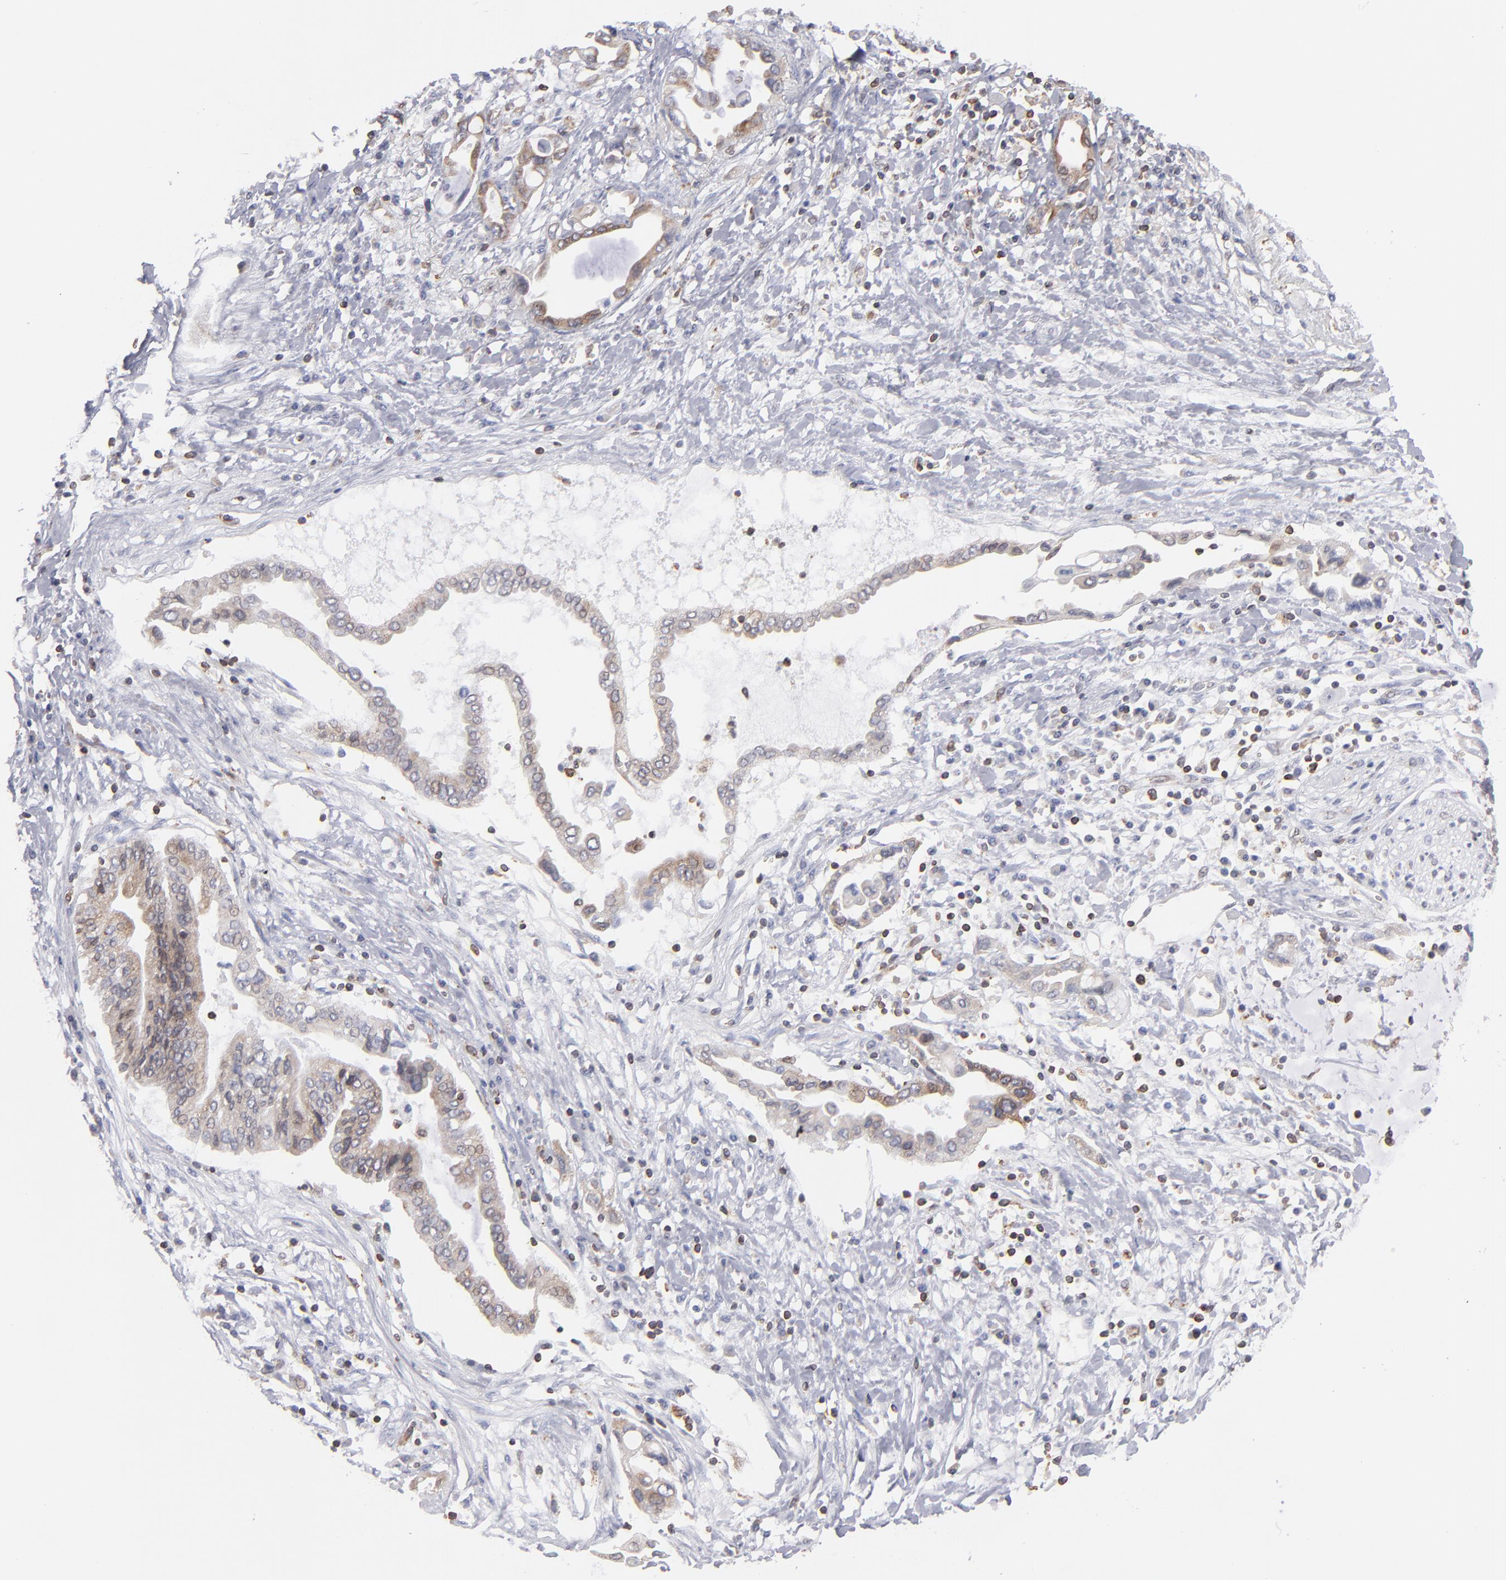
{"staining": {"intensity": "weak", "quantity": "<25%", "location": "cytoplasmic/membranous"}, "tissue": "pancreatic cancer", "cell_type": "Tumor cells", "image_type": "cancer", "snomed": [{"axis": "morphology", "description": "Adenocarcinoma, NOS"}, {"axis": "topography", "description": "Pancreas"}], "caption": "The histopathology image exhibits no staining of tumor cells in pancreatic cancer (adenocarcinoma).", "gene": "TMX1", "patient": {"sex": "female", "age": 57}}